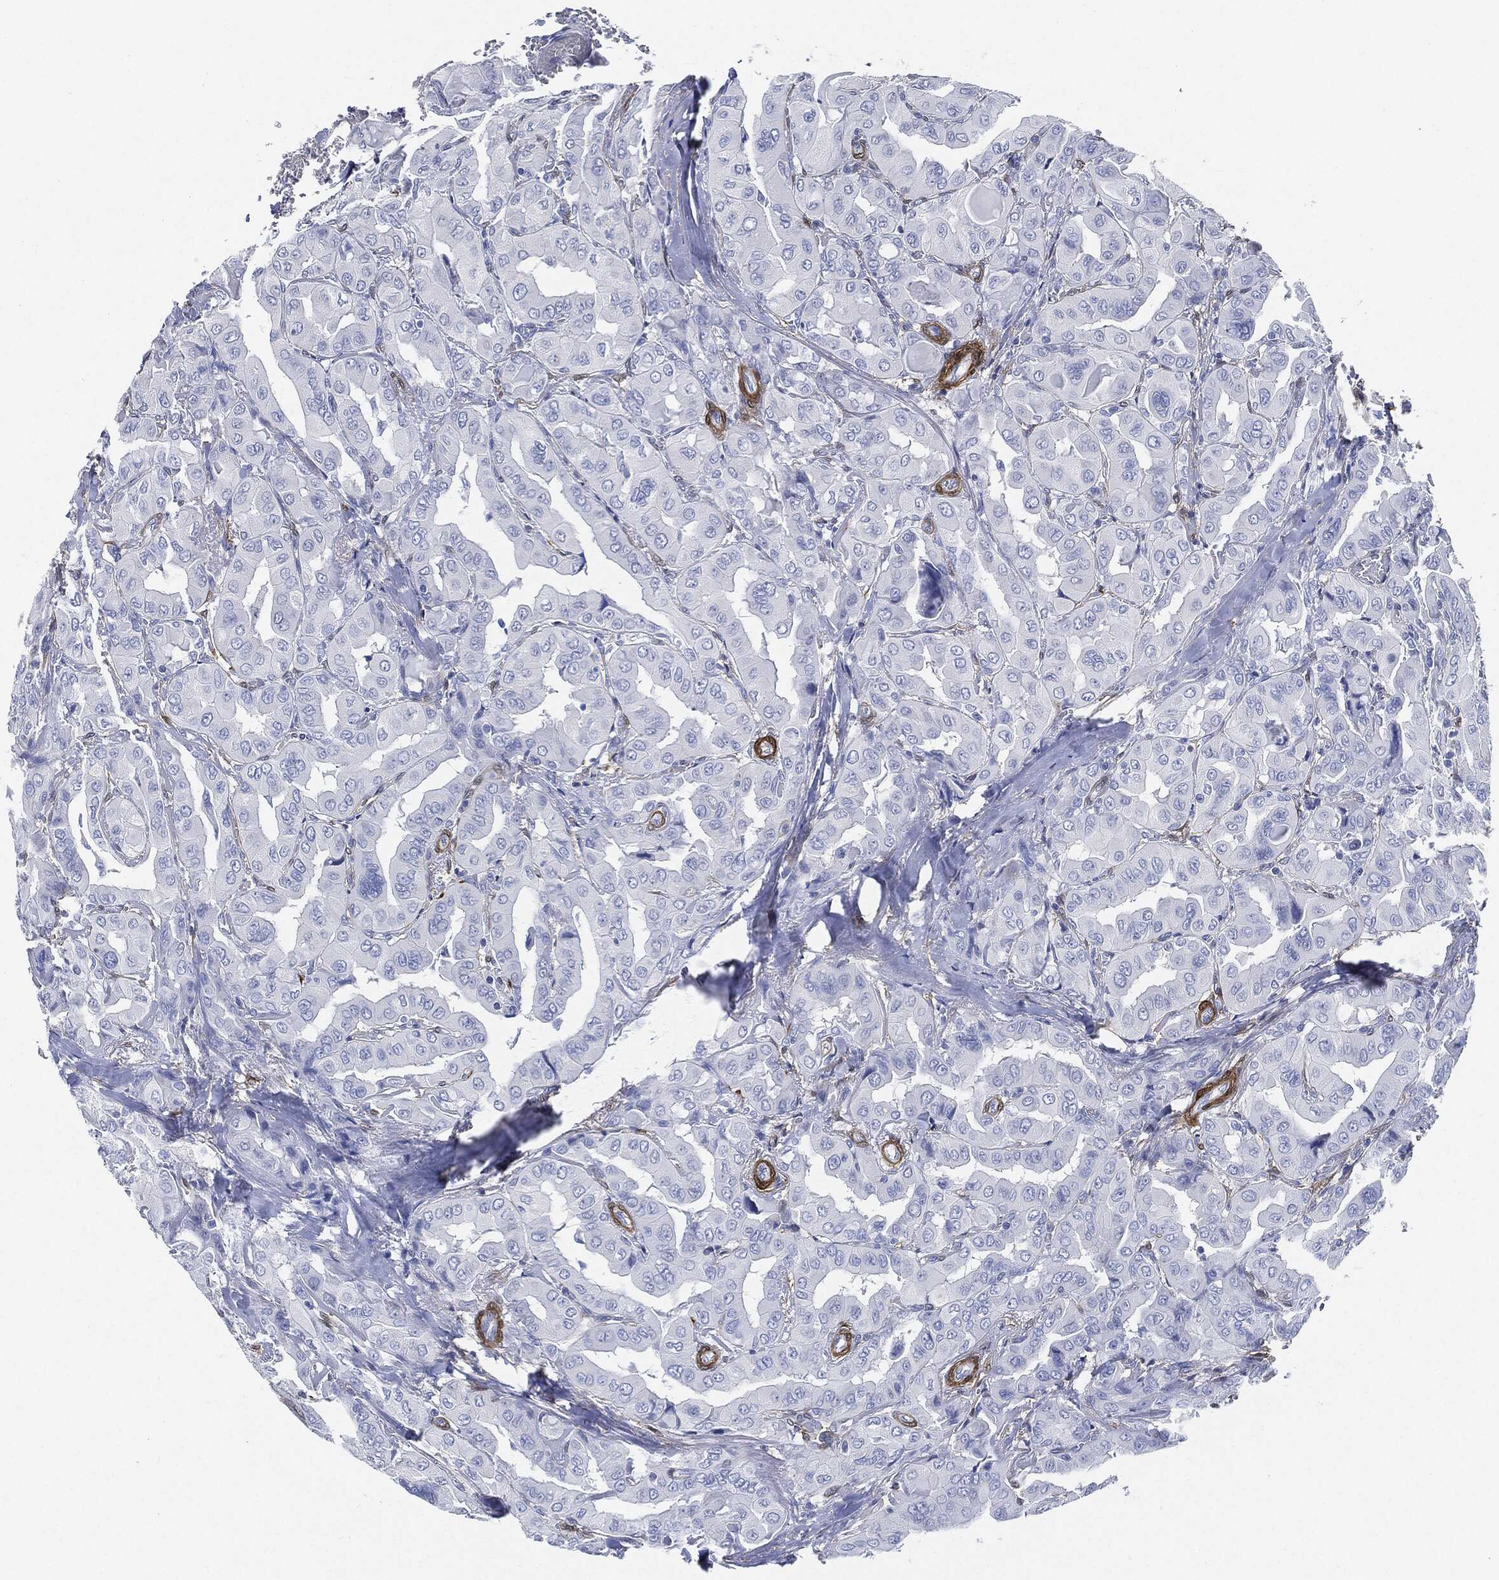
{"staining": {"intensity": "negative", "quantity": "none", "location": "none"}, "tissue": "thyroid cancer", "cell_type": "Tumor cells", "image_type": "cancer", "snomed": [{"axis": "morphology", "description": "Normal tissue, NOS"}, {"axis": "morphology", "description": "Papillary adenocarcinoma, NOS"}, {"axis": "topography", "description": "Thyroid gland"}], "caption": "A micrograph of human thyroid cancer is negative for staining in tumor cells.", "gene": "TAGLN", "patient": {"sex": "female", "age": 66}}